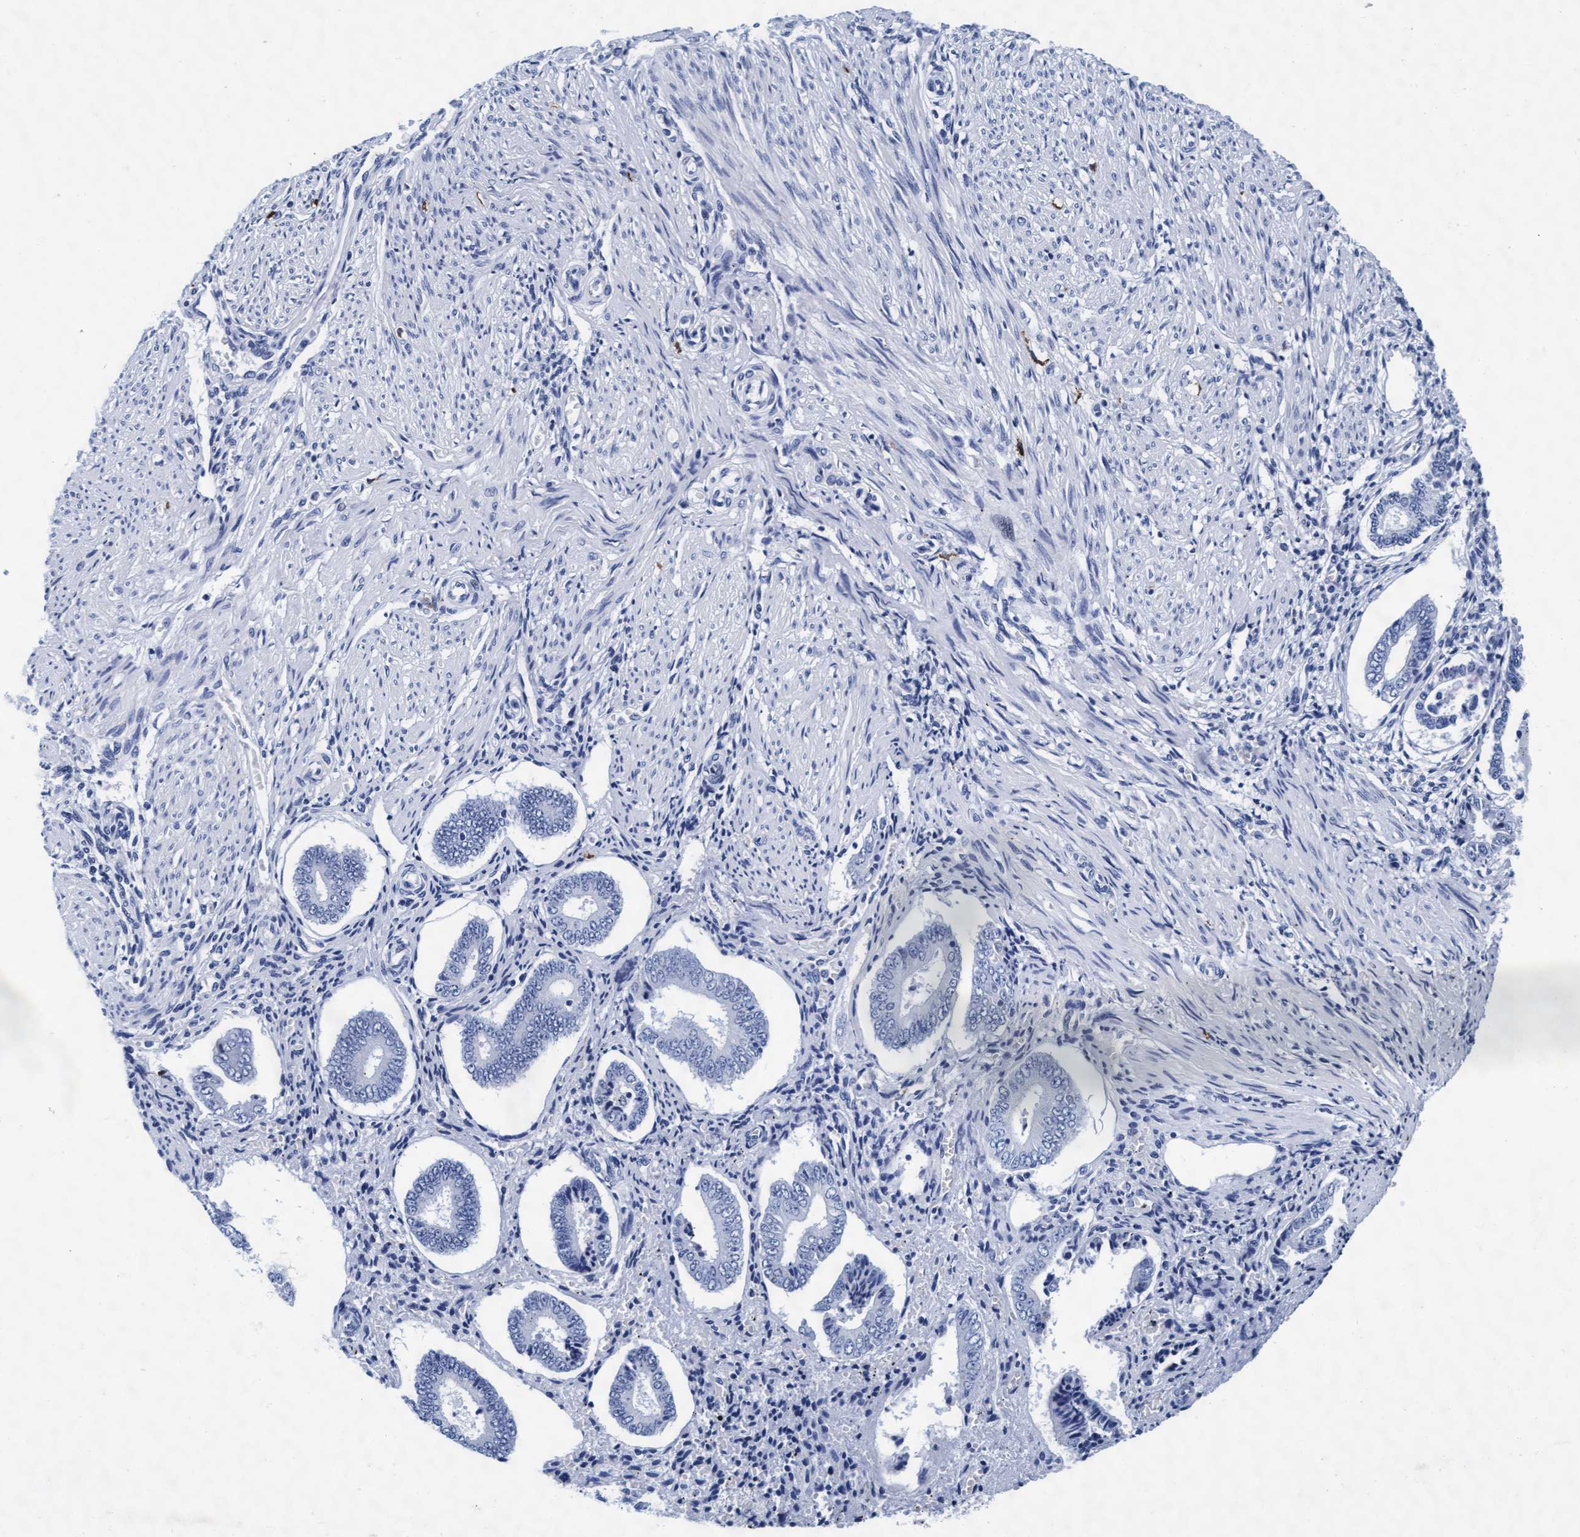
{"staining": {"intensity": "negative", "quantity": "none", "location": "none"}, "tissue": "endometrium", "cell_type": "Cells in endometrial stroma", "image_type": "normal", "snomed": [{"axis": "morphology", "description": "Normal tissue, NOS"}, {"axis": "topography", "description": "Endometrium"}], "caption": "This is a image of immunohistochemistry (IHC) staining of benign endometrium, which shows no staining in cells in endometrial stroma.", "gene": "ARSG", "patient": {"sex": "female", "age": 42}}